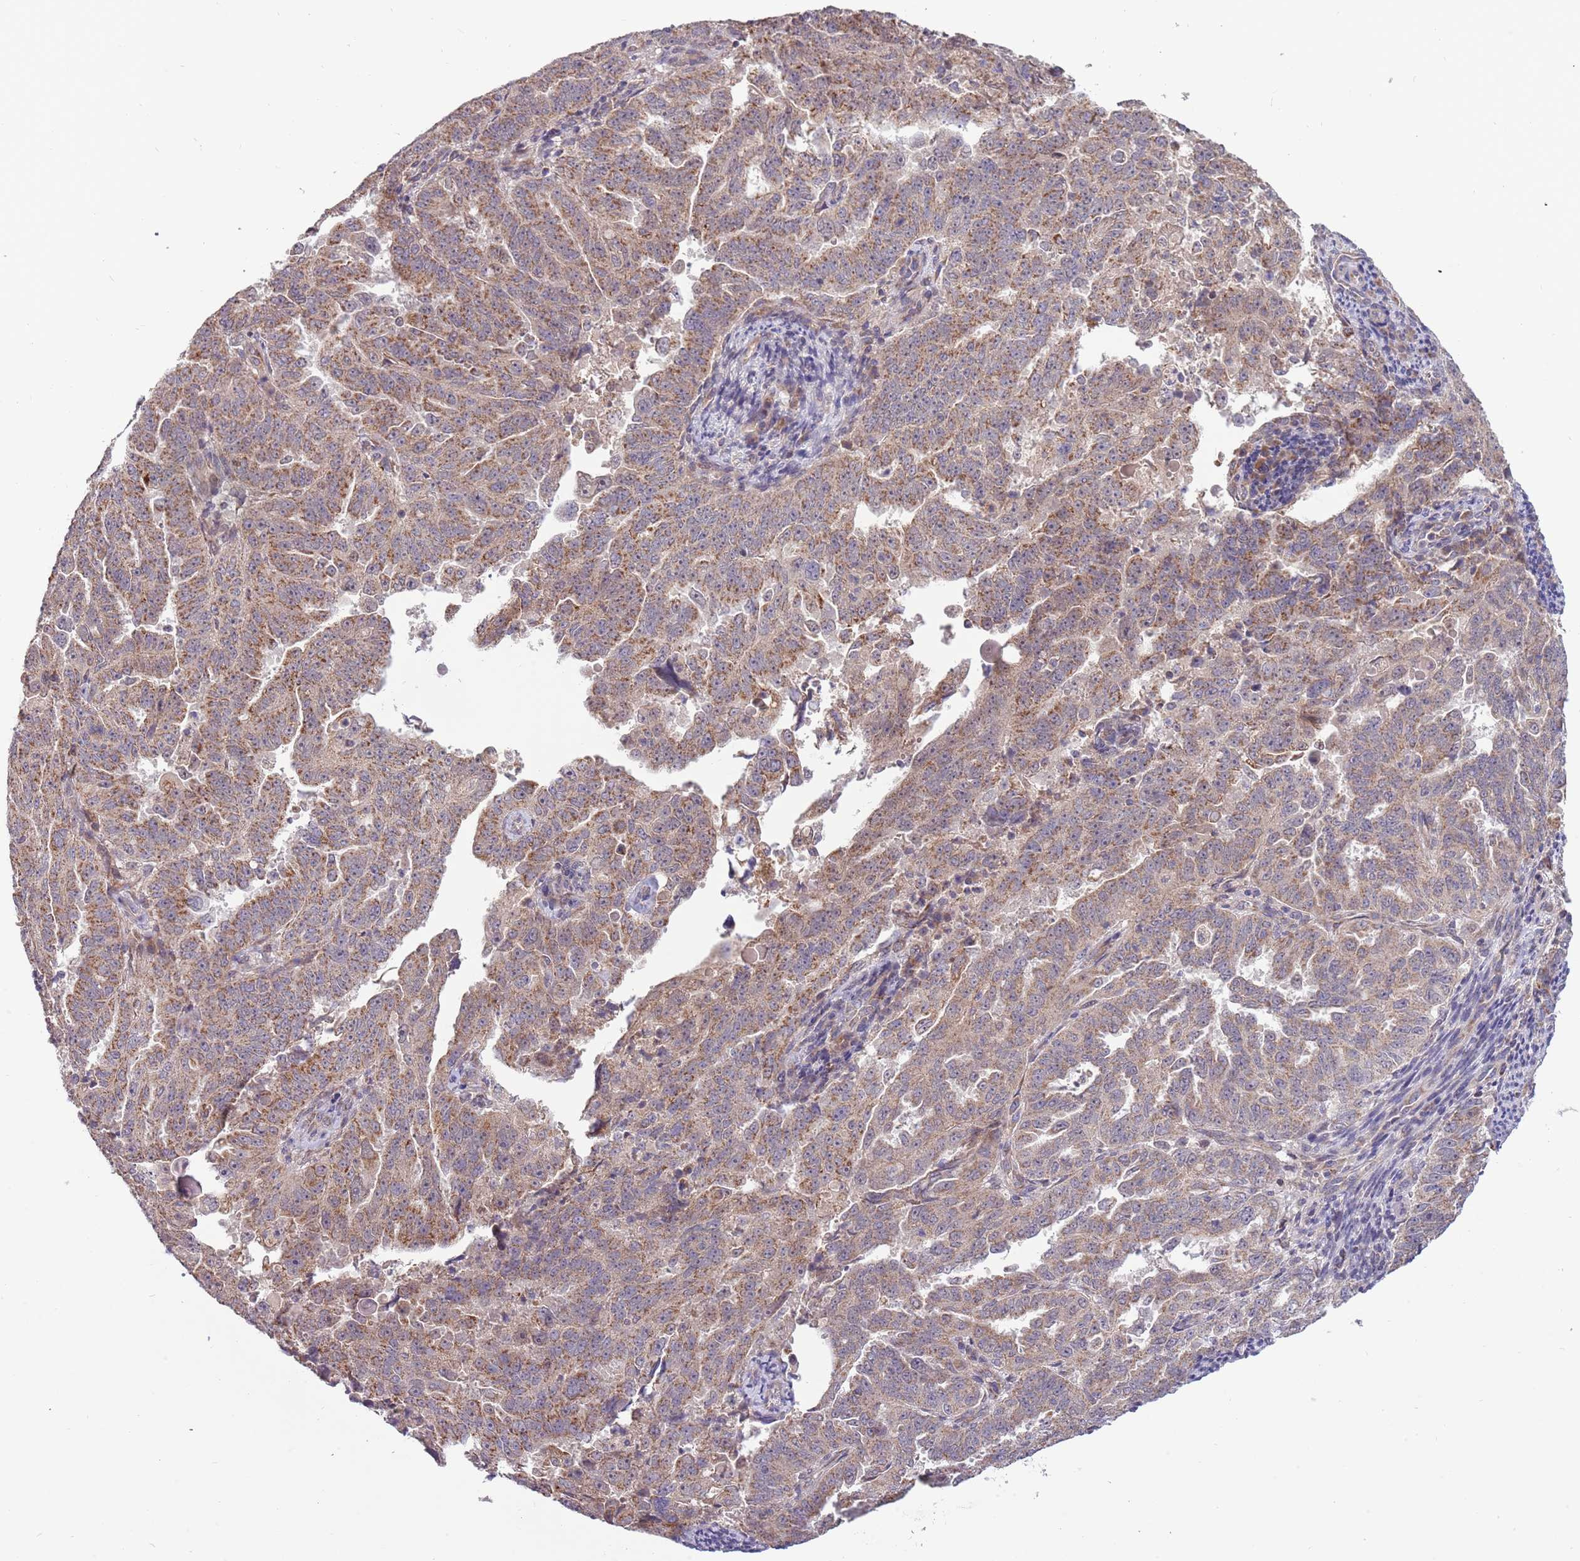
{"staining": {"intensity": "moderate", "quantity": "25%-75%", "location": "cytoplasmic/membranous"}, "tissue": "endometrial cancer", "cell_type": "Tumor cells", "image_type": "cancer", "snomed": [{"axis": "morphology", "description": "Adenocarcinoma, NOS"}, {"axis": "topography", "description": "Endometrium"}], "caption": "This is a micrograph of IHC staining of endometrial cancer (adenocarcinoma), which shows moderate positivity in the cytoplasmic/membranous of tumor cells.", "gene": "RNF181", "patient": {"sex": "female", "age": 65}}